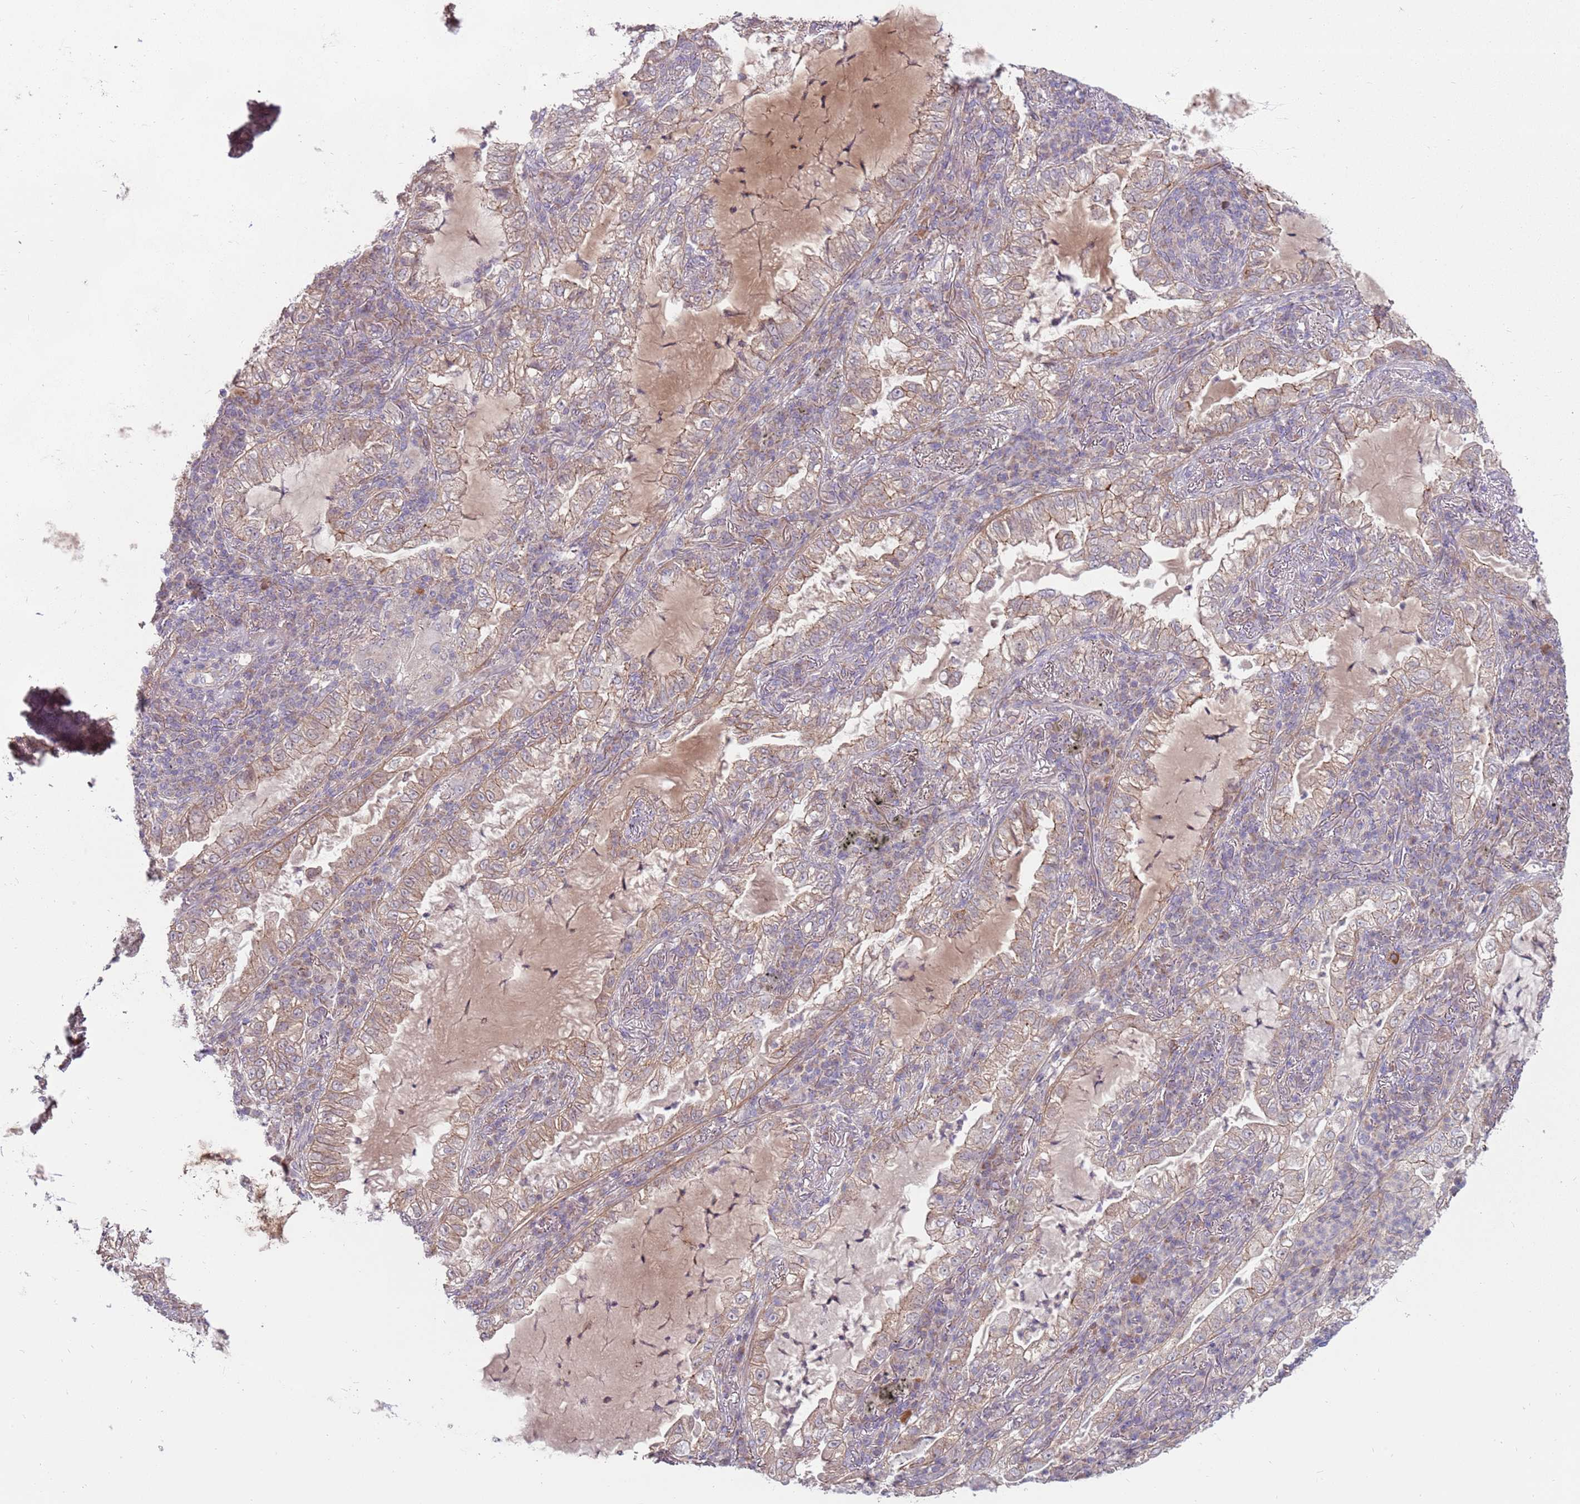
{"staining": {"intensity": "weak", "quantity": ">75%", "location": "cytoplasmic/membranous"}, "tissue": "lung cancer", "cell_type": "Tumor cells", "image_type": "cancer", "snomed": [{"axis": "morphology", "description": "Adenocarcinoma, NOS"}, {"axis": "topography", "description": "Lung"}], "caption": "Brown immunohistochemical staining in human lung cancer exhibits weak cytoplasmic/membranous expression in approximately >75% of tumor cells. (DAB (3,3'-diaminobenzidine) IHC, brown staining for protein, blue staining for nuclei).", "gene": "SPATA31D1", "patient": {"sex": "female", "age": 73}}